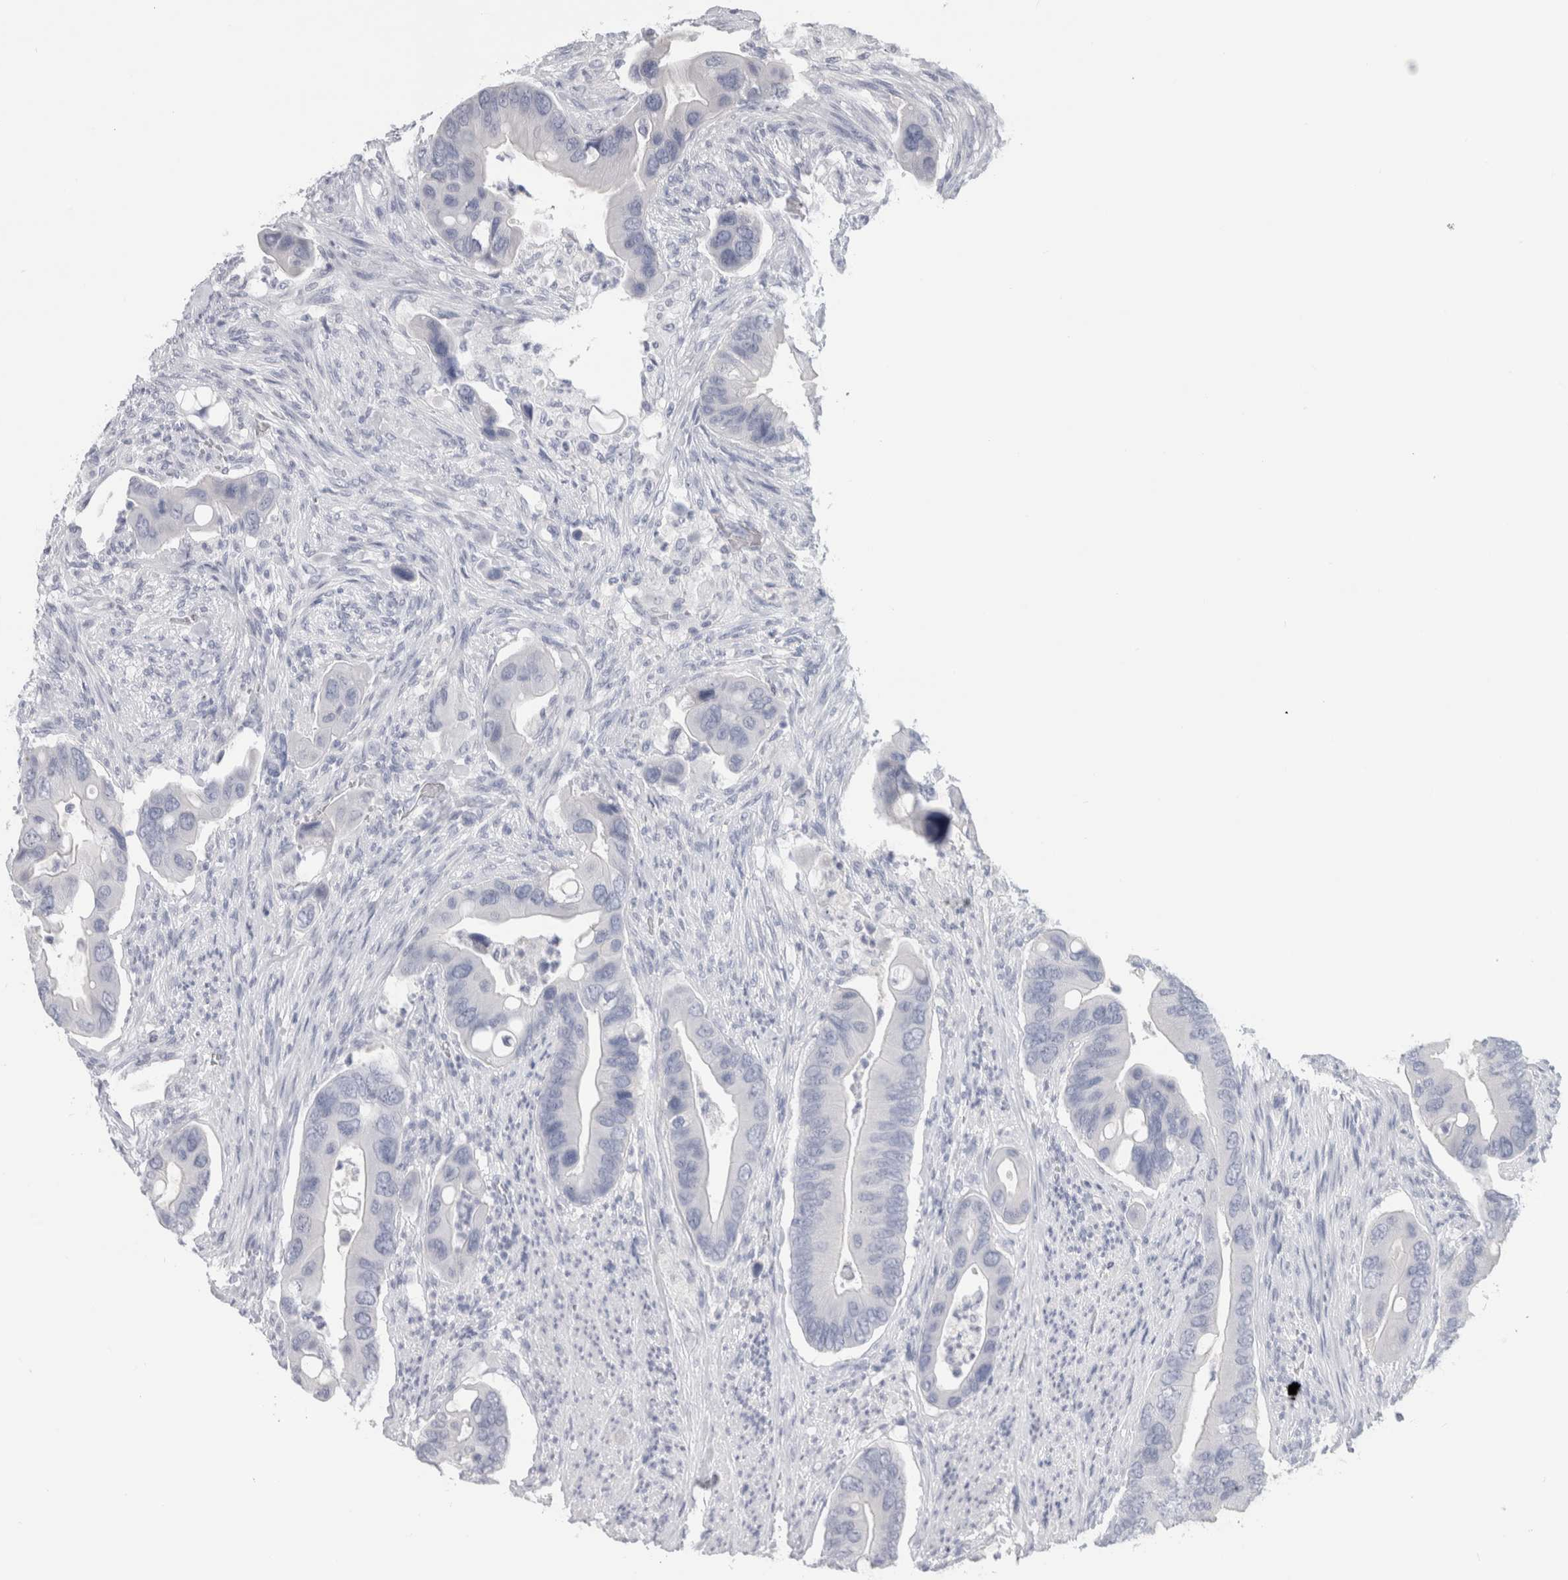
{"staining": {"intensity": "weak", "quantity": "<25%", "location": "cytoplasmic/membranous"}, "tissue": "colorectal cancer", "cell_type": "Tumor cells", "image_type": "cancer", "snomed": [{"axis": "morphology", "description": "Adenocarcinoma, NOS"}, {"axis": "topography", "description": "Rectum"}], "caption": "IHC image of neoplastic tissue: colorectal cancer (adenocarcinoma) stained with DAB (3,3'-diaminobenzidine) reveals no significant protein expression in tumor cells.", "gene": "AFP", "patient": {"sex": "female", "age": 57}}